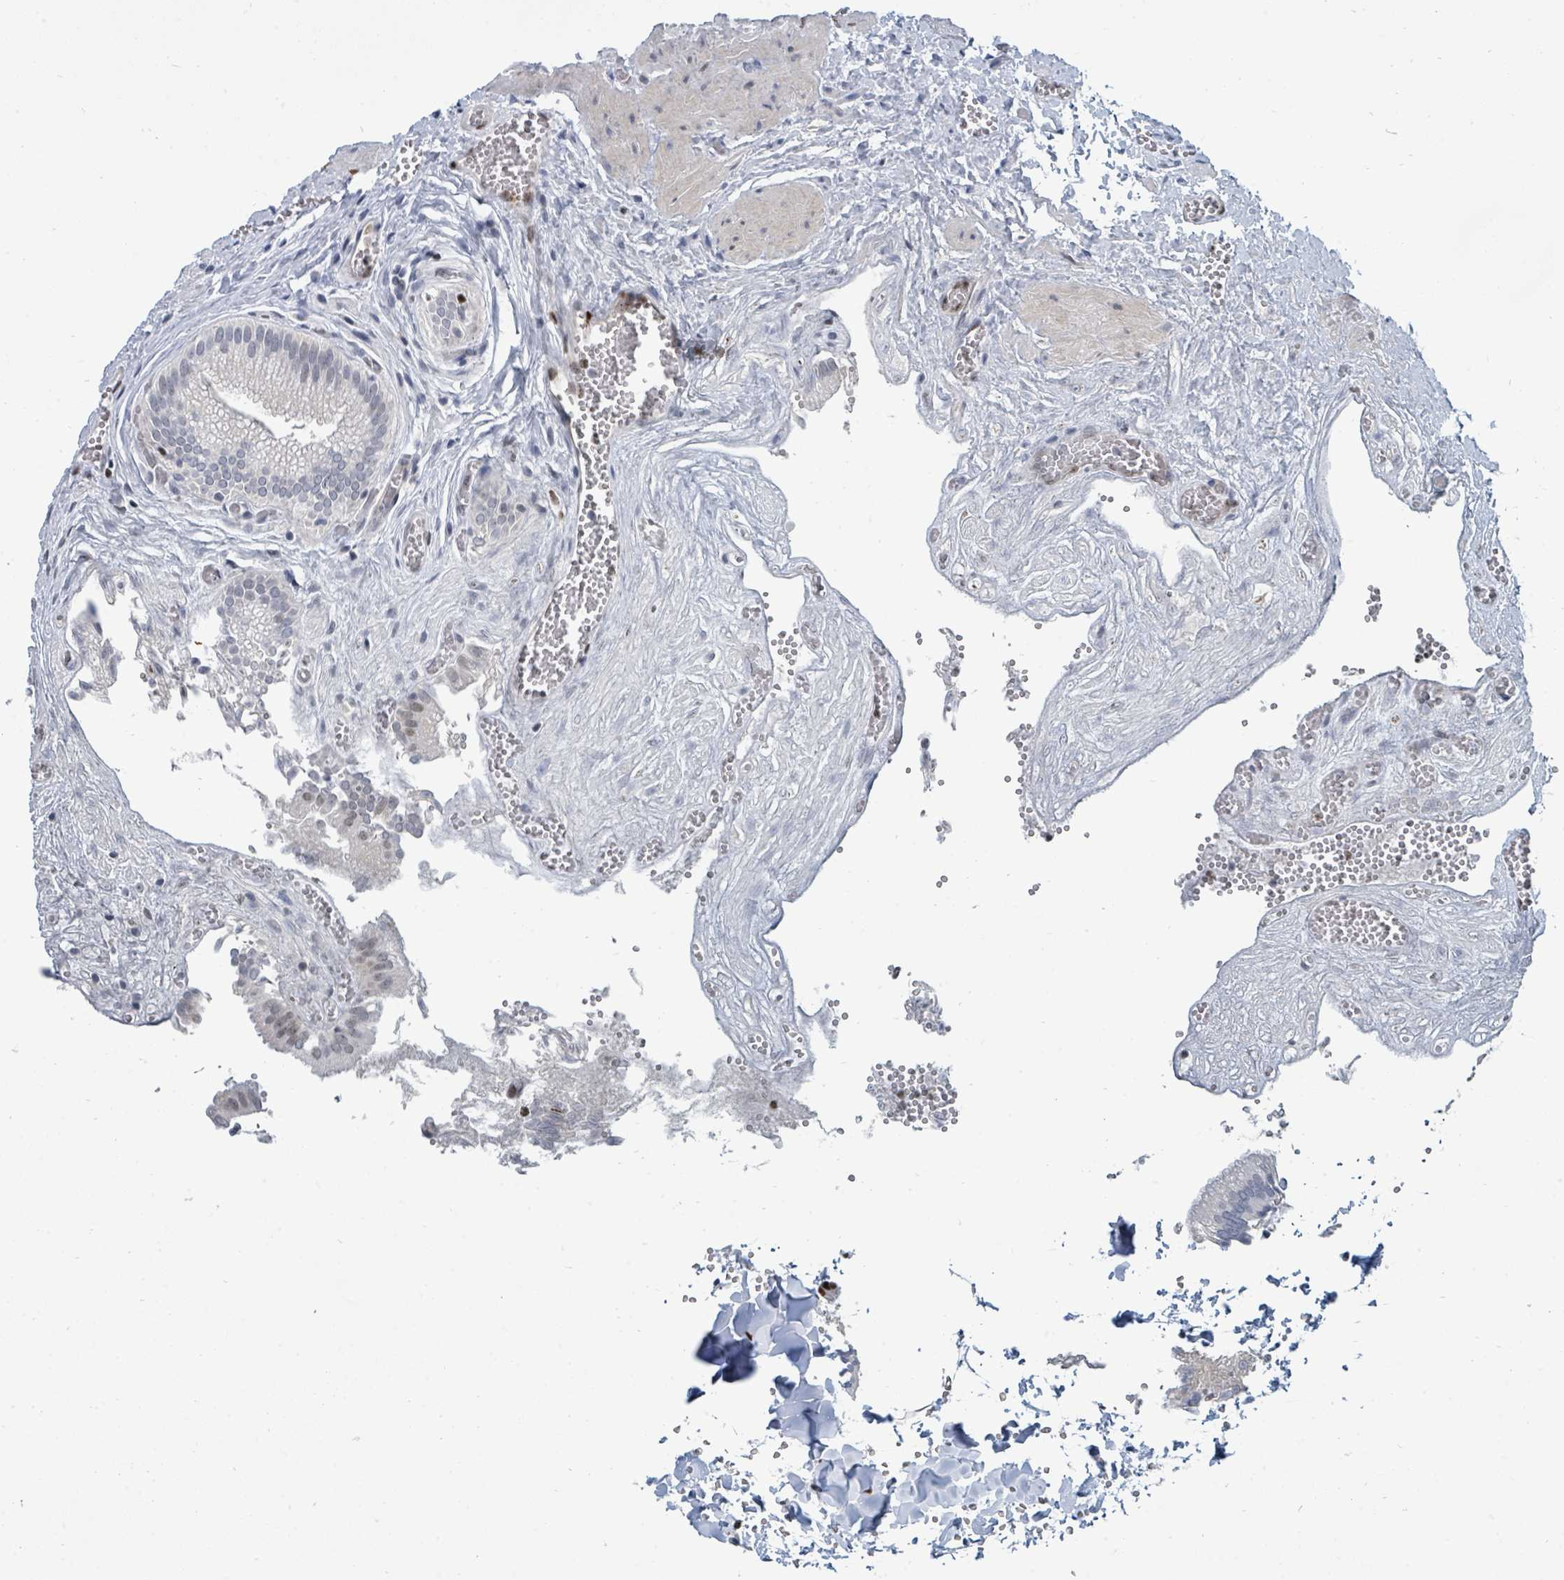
{"staining": {"intensity": "strong", "quantity": "<25%", "location": "nuclear"}, "tissue": "gallbladder", "cell_type": "Glandular cells", "image_type": "normal", "snomed": [{"axis": "morphology", "description": "Normal tissue, NOS"}, {"axis": "topography", "description": "Gallbladder"}, {"axis": "topography", "description": "Peripheral nerve tissue"}], "caption": "The photomicrograph reveals immunohistochemical staining of benign gallbladder. There is strong nuclear expression is present in approximately <25% of glandular cells.", "gene": "SUMO2", "patient": {"sex": "male", "age": 17}}